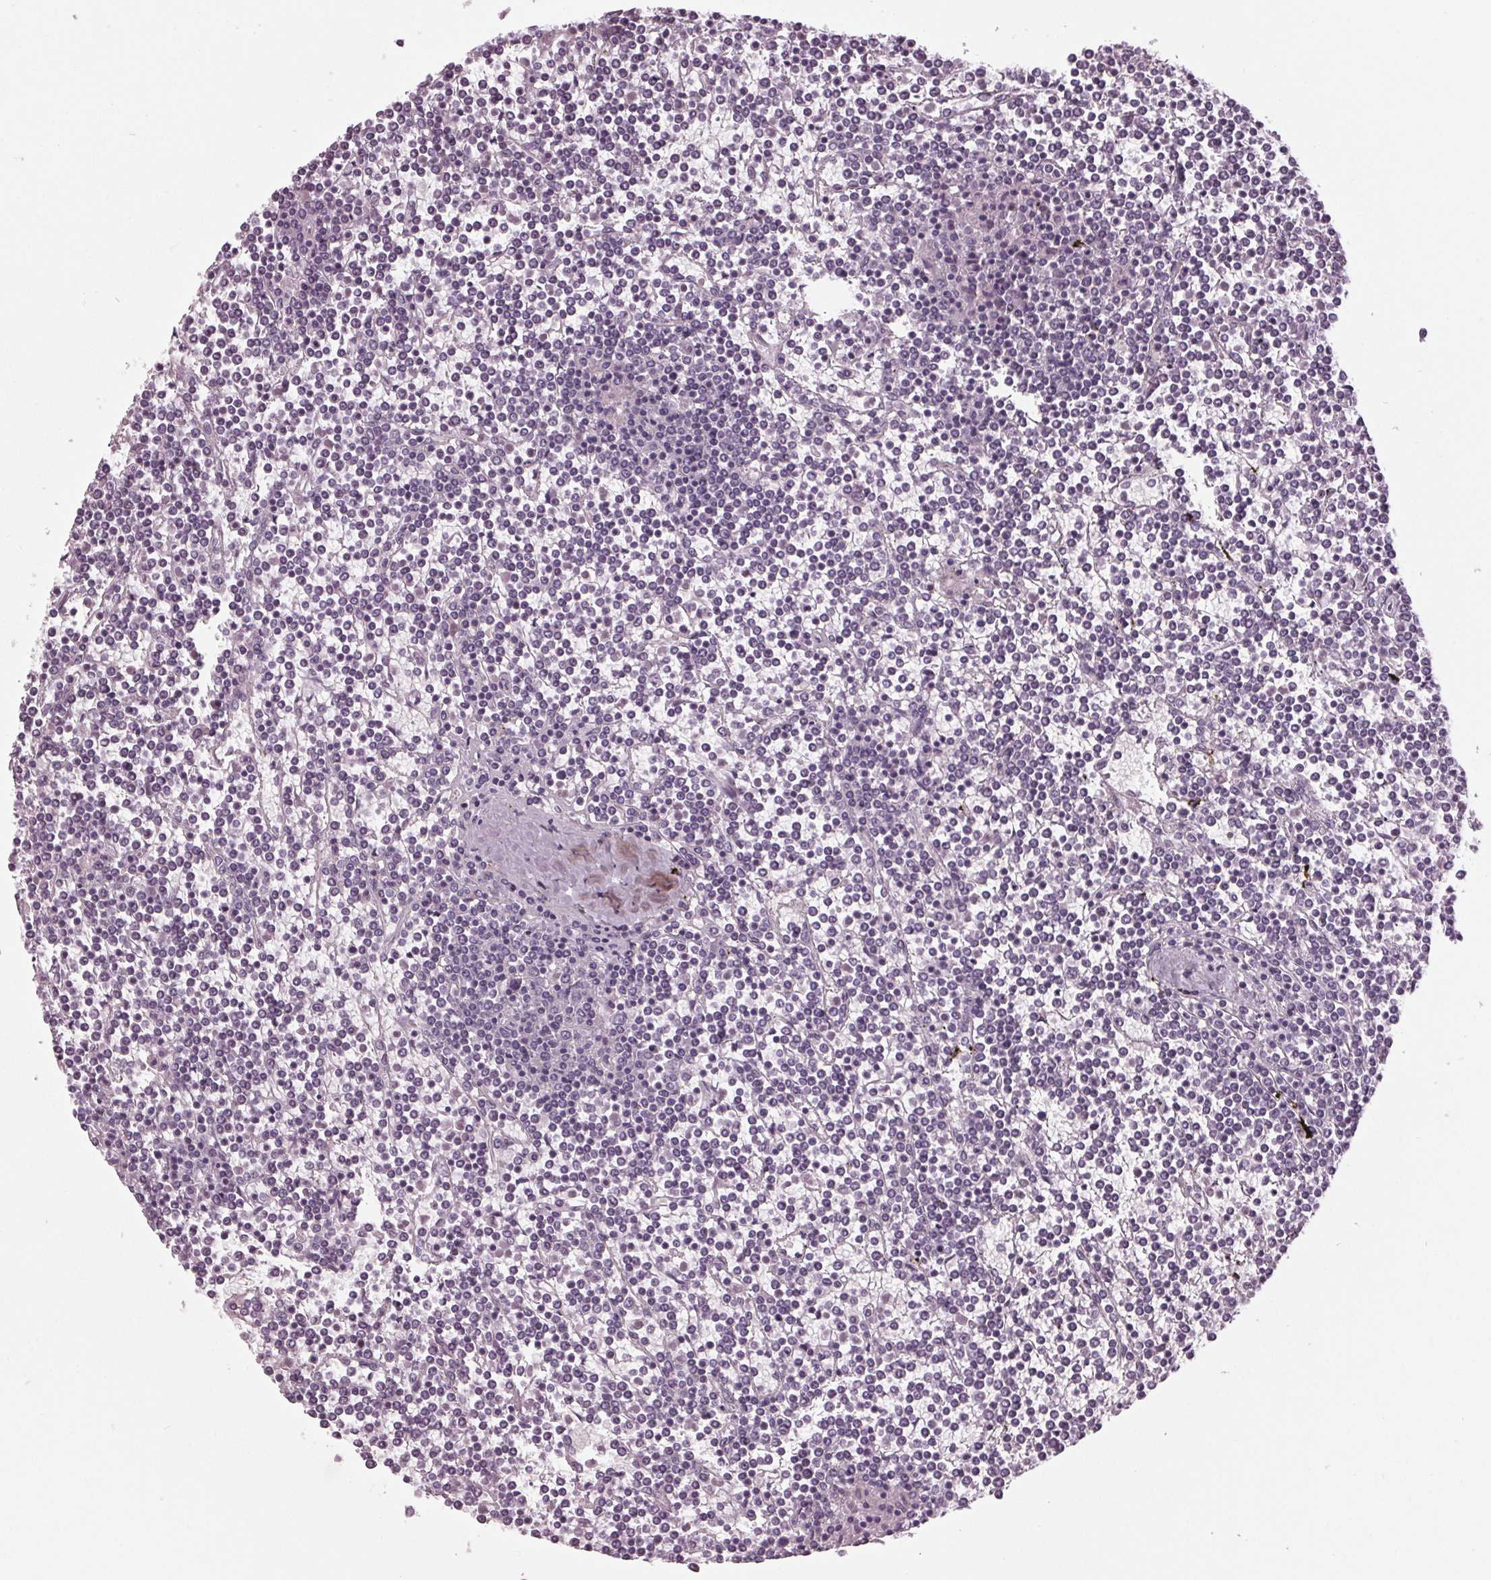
{"staining": {"intensity": "negative", "quantity": "none", "location": "none"}, "tissue": "lymphoma", "cell_type": "Tumor cells", "image_type": "cancer", "snomed": [{"axis": "morphology", "description": "Malignant lymphoma, non-Hodgkin's type, Low grade"}, {"axis": "topography", "description": "Spleen"}], "caption": "Immunohistochemical staining of lymphoma exhibits no significant positivity in tumor cells.", "gene": "TNNC2", "patient": {"sex": "female", "age": 19}}